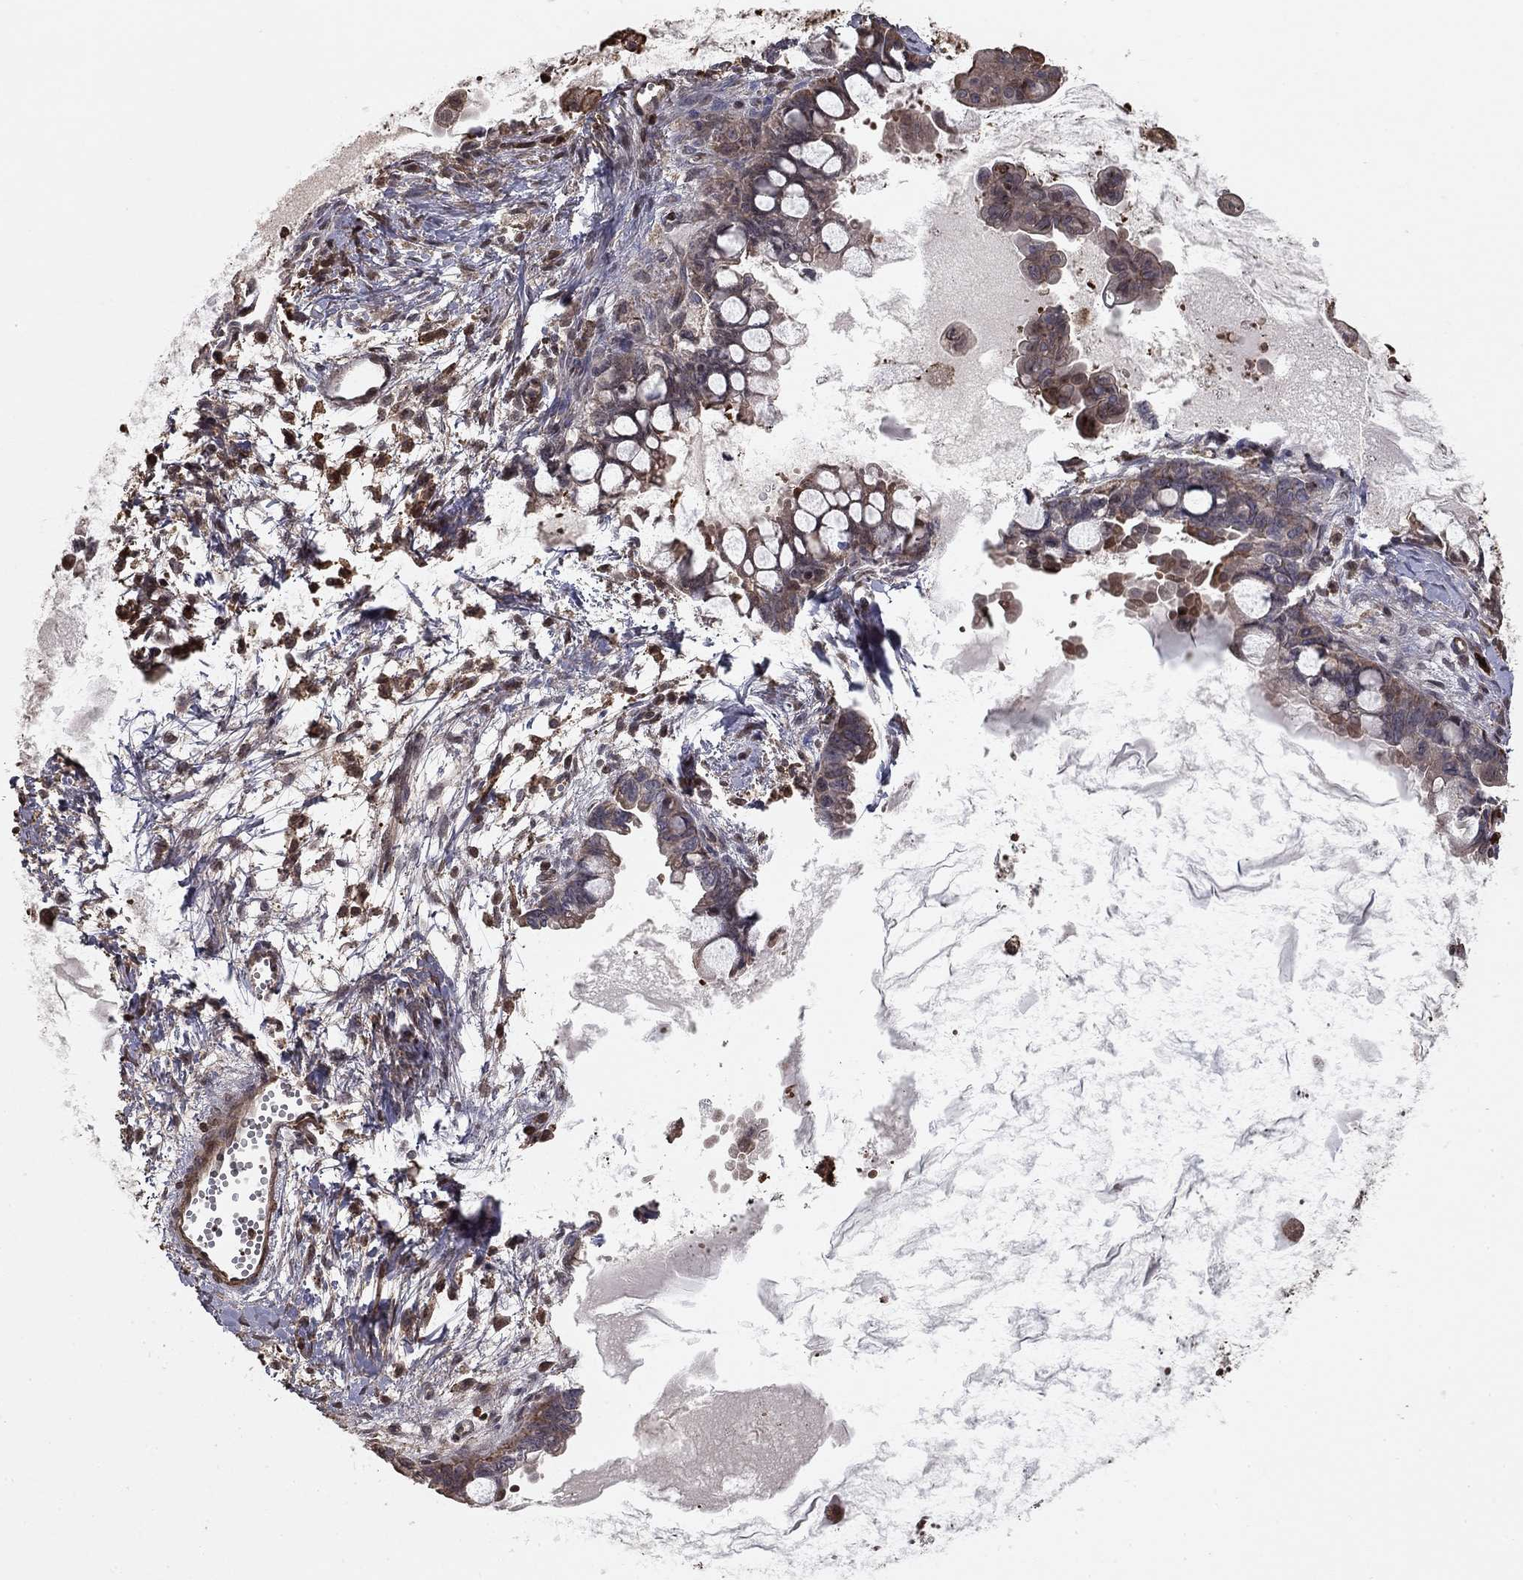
{"staining": {"intensity": "negative", "quantity": "none", "location": "none"}, "tissue": "ovarian cancer", "cell_type": "Tumor cells", "image_type": "cancer", "snomed": [{"axis": "morphology", "description": "Cystadenocarcinoma, mucinous, NOS"}, {"axis": "topography", "description": "Ovary"}], "caption": "Immunohistochemistry micrograph of neoplastic tissue: human ovarian cancer stained with DAB shows no significant protein staining in tumor cells.", "gene": "HABP4", "patient": {"sex": "female", "age": 63}}